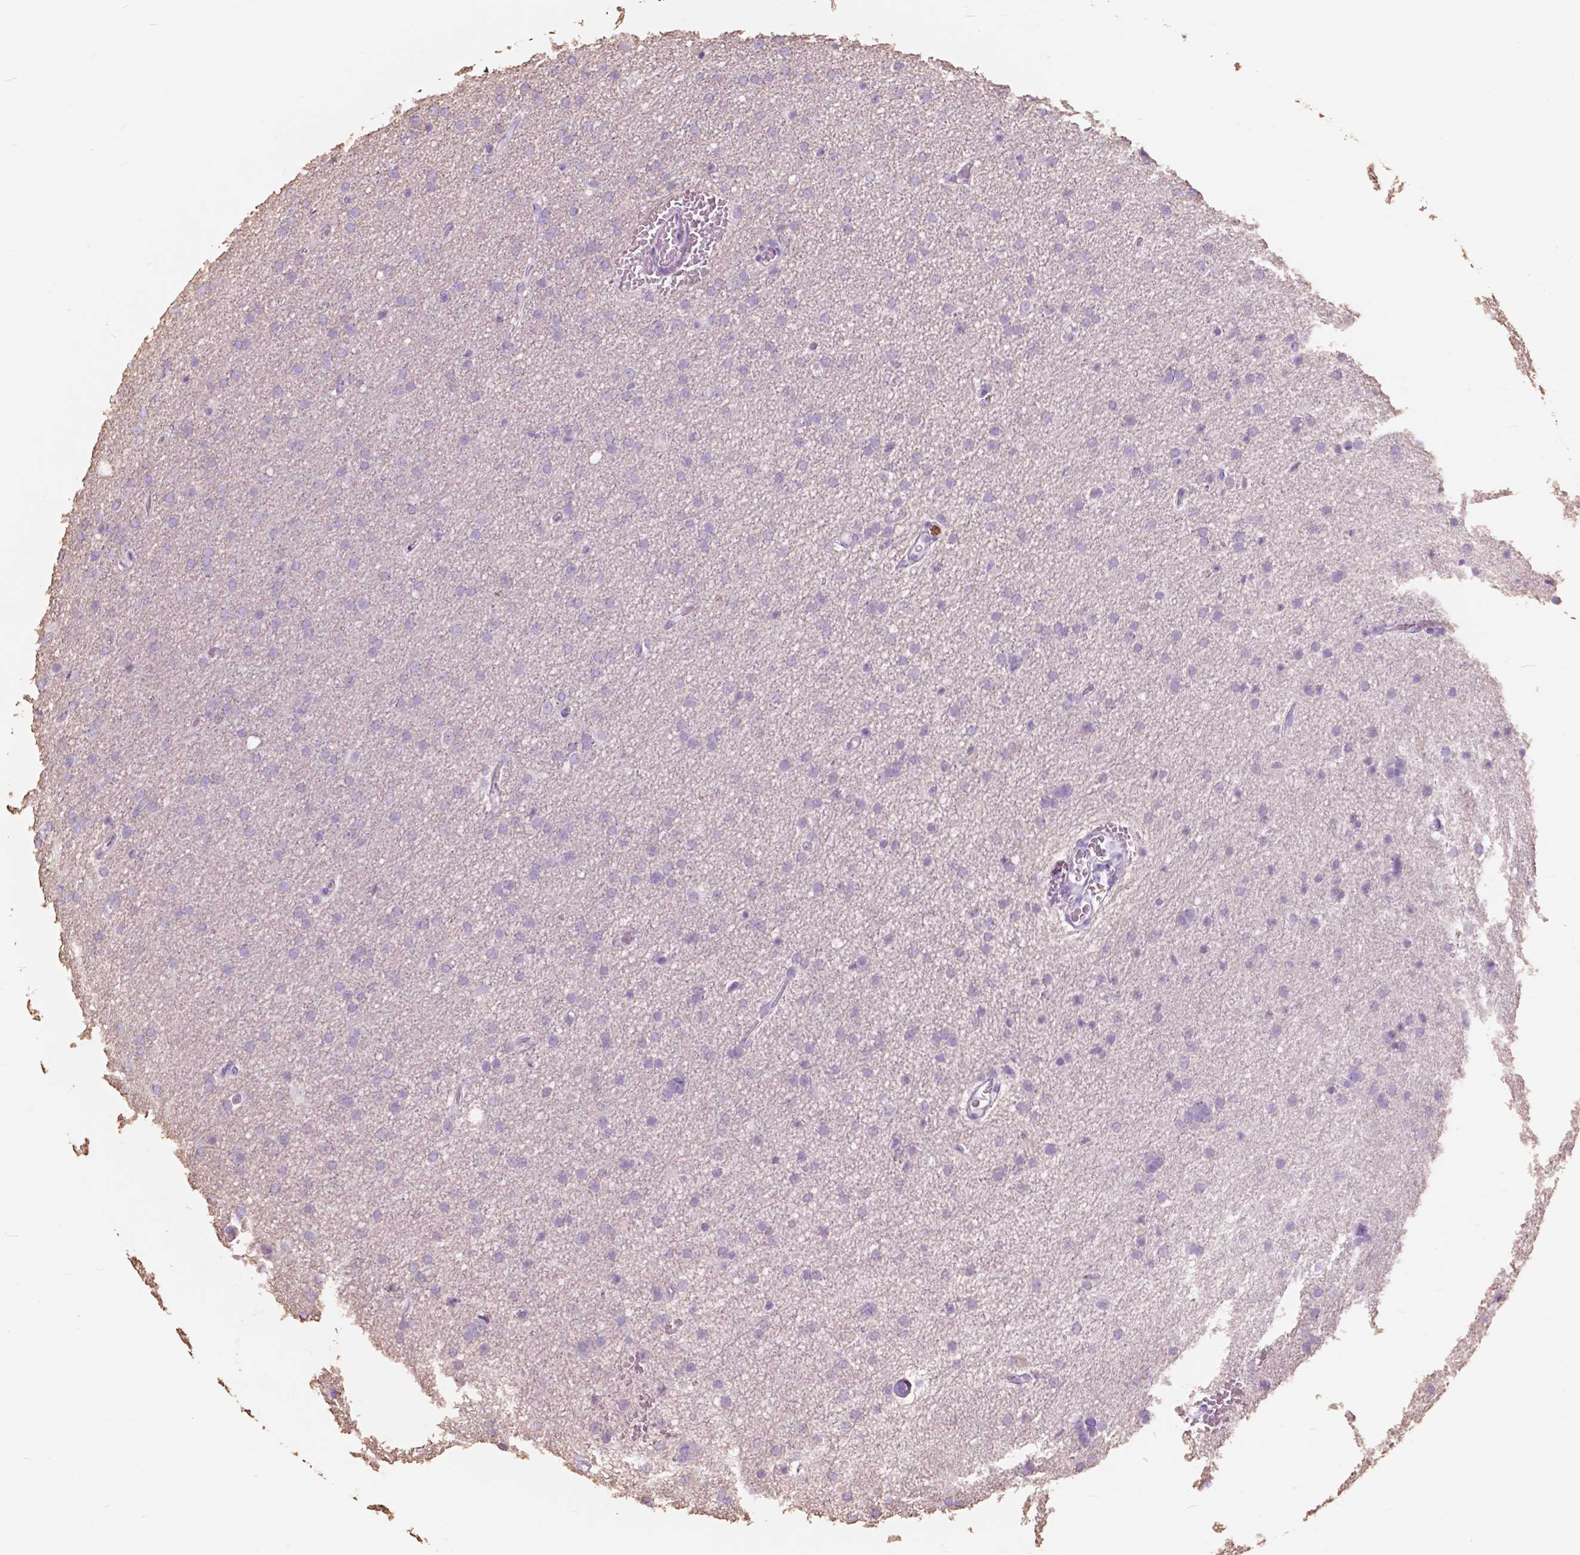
{"staining": {"intensity": "negative", "quantity": "none", "location": "none"}, "tissue": "glioma", "cell_type": "Tumor cells", "image_type": "cancer", "snomed": [{"axis": "morphology", "description": "Glioma, malignant, High grade"}, {"axis": "topography", "description": "Cerebral cortex"}], "caption": "DAB (3,3'-diaminobenzidine) immunohistochemical staining of malignant high-grade glioma exhibits no significant expression in tumor cells. Brightfield microscopy of immunohistochemistry (IHC) stained with DAB (brown) and hematoxylin (blue), captured at high magnification.", "gene": "FXYD2", "patient": {"sex": "male", "age": 70}}